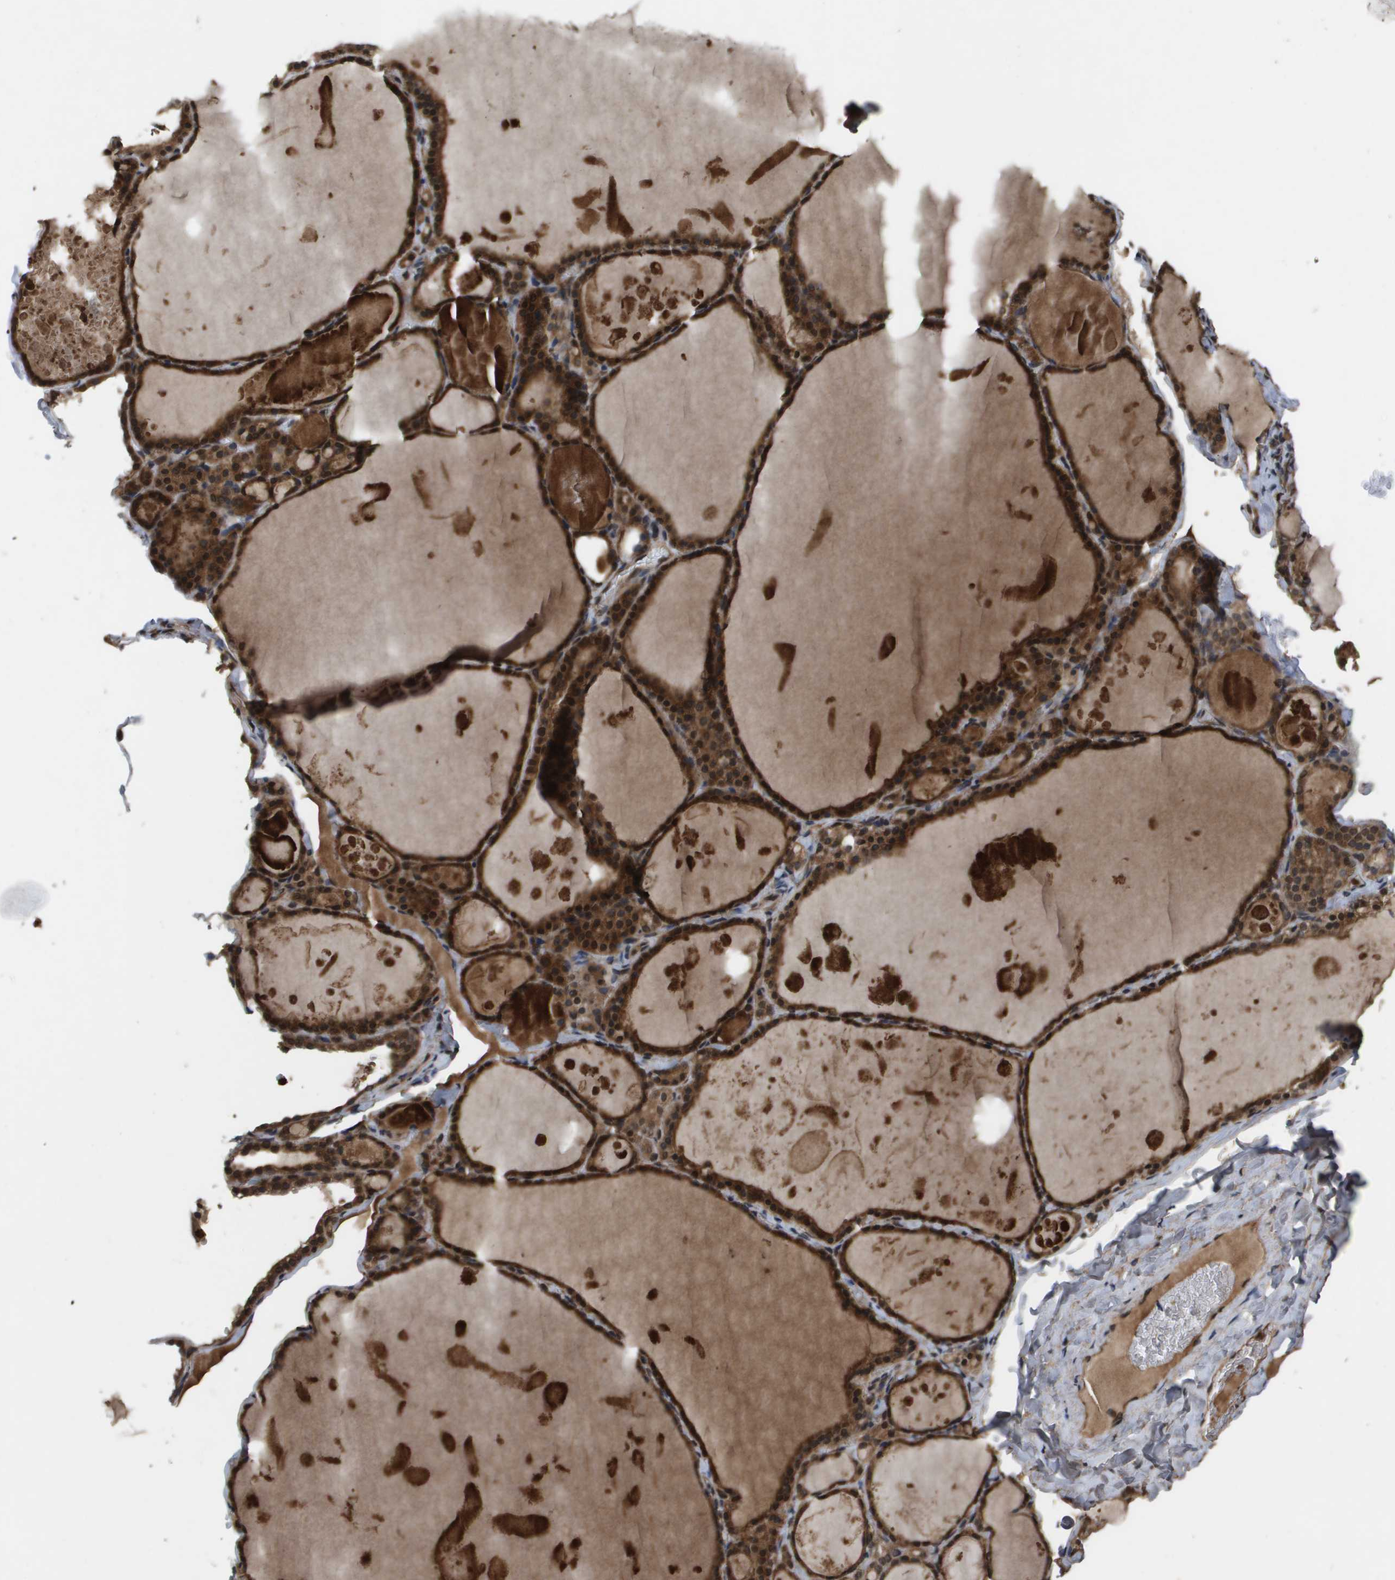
{"staining": {"intensity": "moderate", "quantity": ">75%", "location": "cytoplasmic/membranous,nuclear"}, "tissue": "thyroid gland", "cell_type": "Glandular cells", "image_type": "normal", "snomed": [{"axis": "morphology", "description": "Normal tissue, NOS"}, {"axis": "topography", "description": "Thyroid gland"}], "caption": "Protein staining of normal thyroid gland shows moderate cytoplasmic/membranous,nuclear expression in about >75% of glandular cells.", "gene": "SPTLC1", "patient": {"sex": "male", "age": 56}}